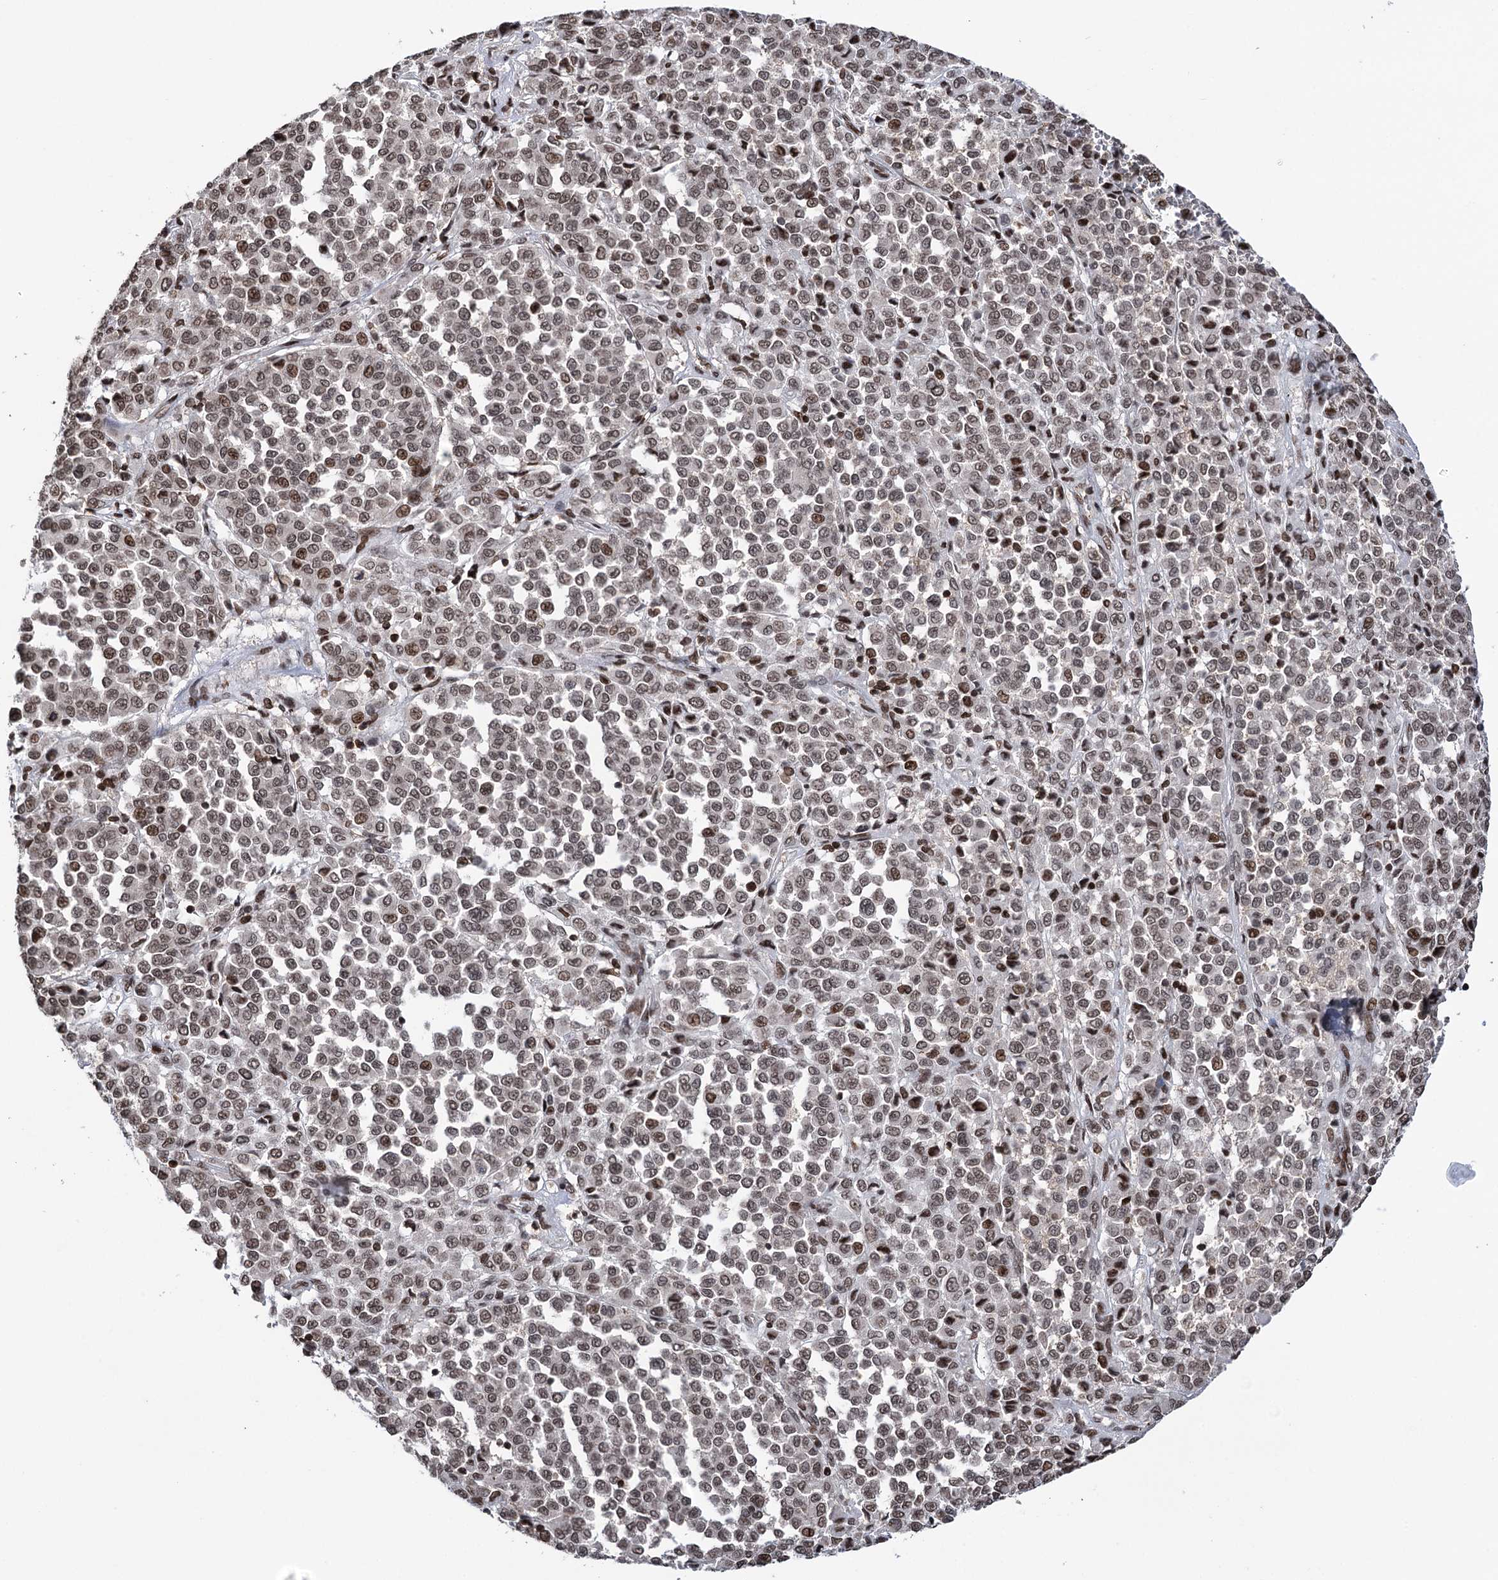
{"staining": {"intensity": "moderate", "quantity": ">75%", "location": "nuclear"}, "tissue": "melanoma", "cell_type": "Tumor cells", "image_type": "cancer", "snomed": [{"axis": "morphology", "description": "Malignant melanoma, Metastatic site"}, {"axis": "topography", "description": "Pancreas"}], "caption": "IHC staining of malignant melanoma (metastatic site), which shows medium levels of moderate nuclear staining in approximately >75% of tumor cells indicating moderate nuclear protein expression. The staining was performed using DAB (3,3'-diaminobenzidine) (brown) for protein detection and nuclei were counterstained in hematoxylin (blue).", "gene": "CCDC77", "patient": {"sex": "female", "age": 30}}